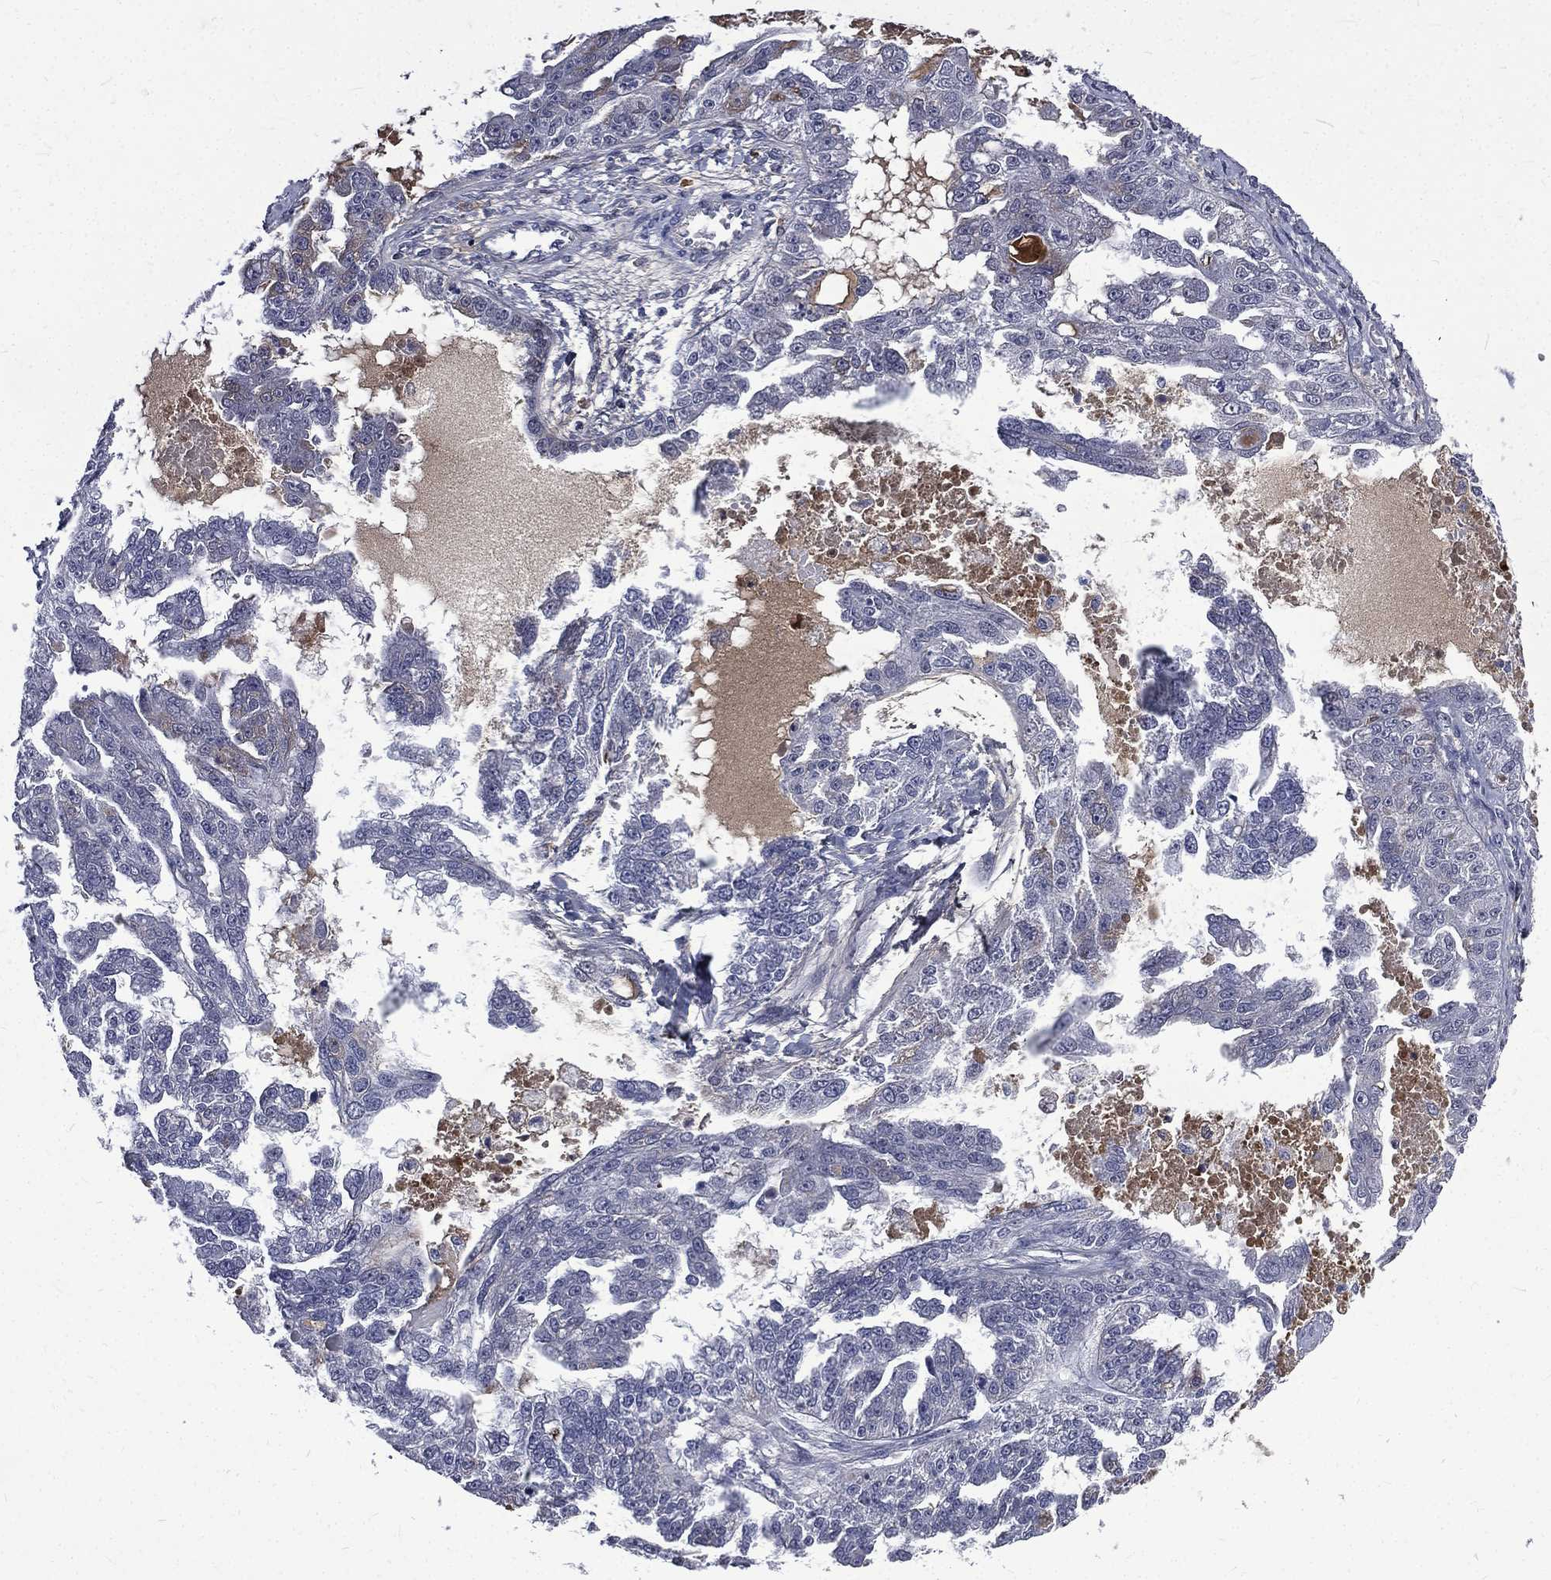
{"staining": {"intensity": "negative", "quantity": "none", "location": "none"}, "tissue": "ovarian cancer", "cell_type": "Tumor cells", "image_type": "cancer", "snomed": [{"axis": "morphology", "description": "Cystadenocarcinoma, serous, NOS"}, {"axis": "topography", "description": "Ovary"}], "caption": "Photomicrograph shows no significant protein expression in tumor cells of serous cystadenocarcinoma (ovarian).", "gene": "FGG", "patient": {"sex": "female", "age": 58}}